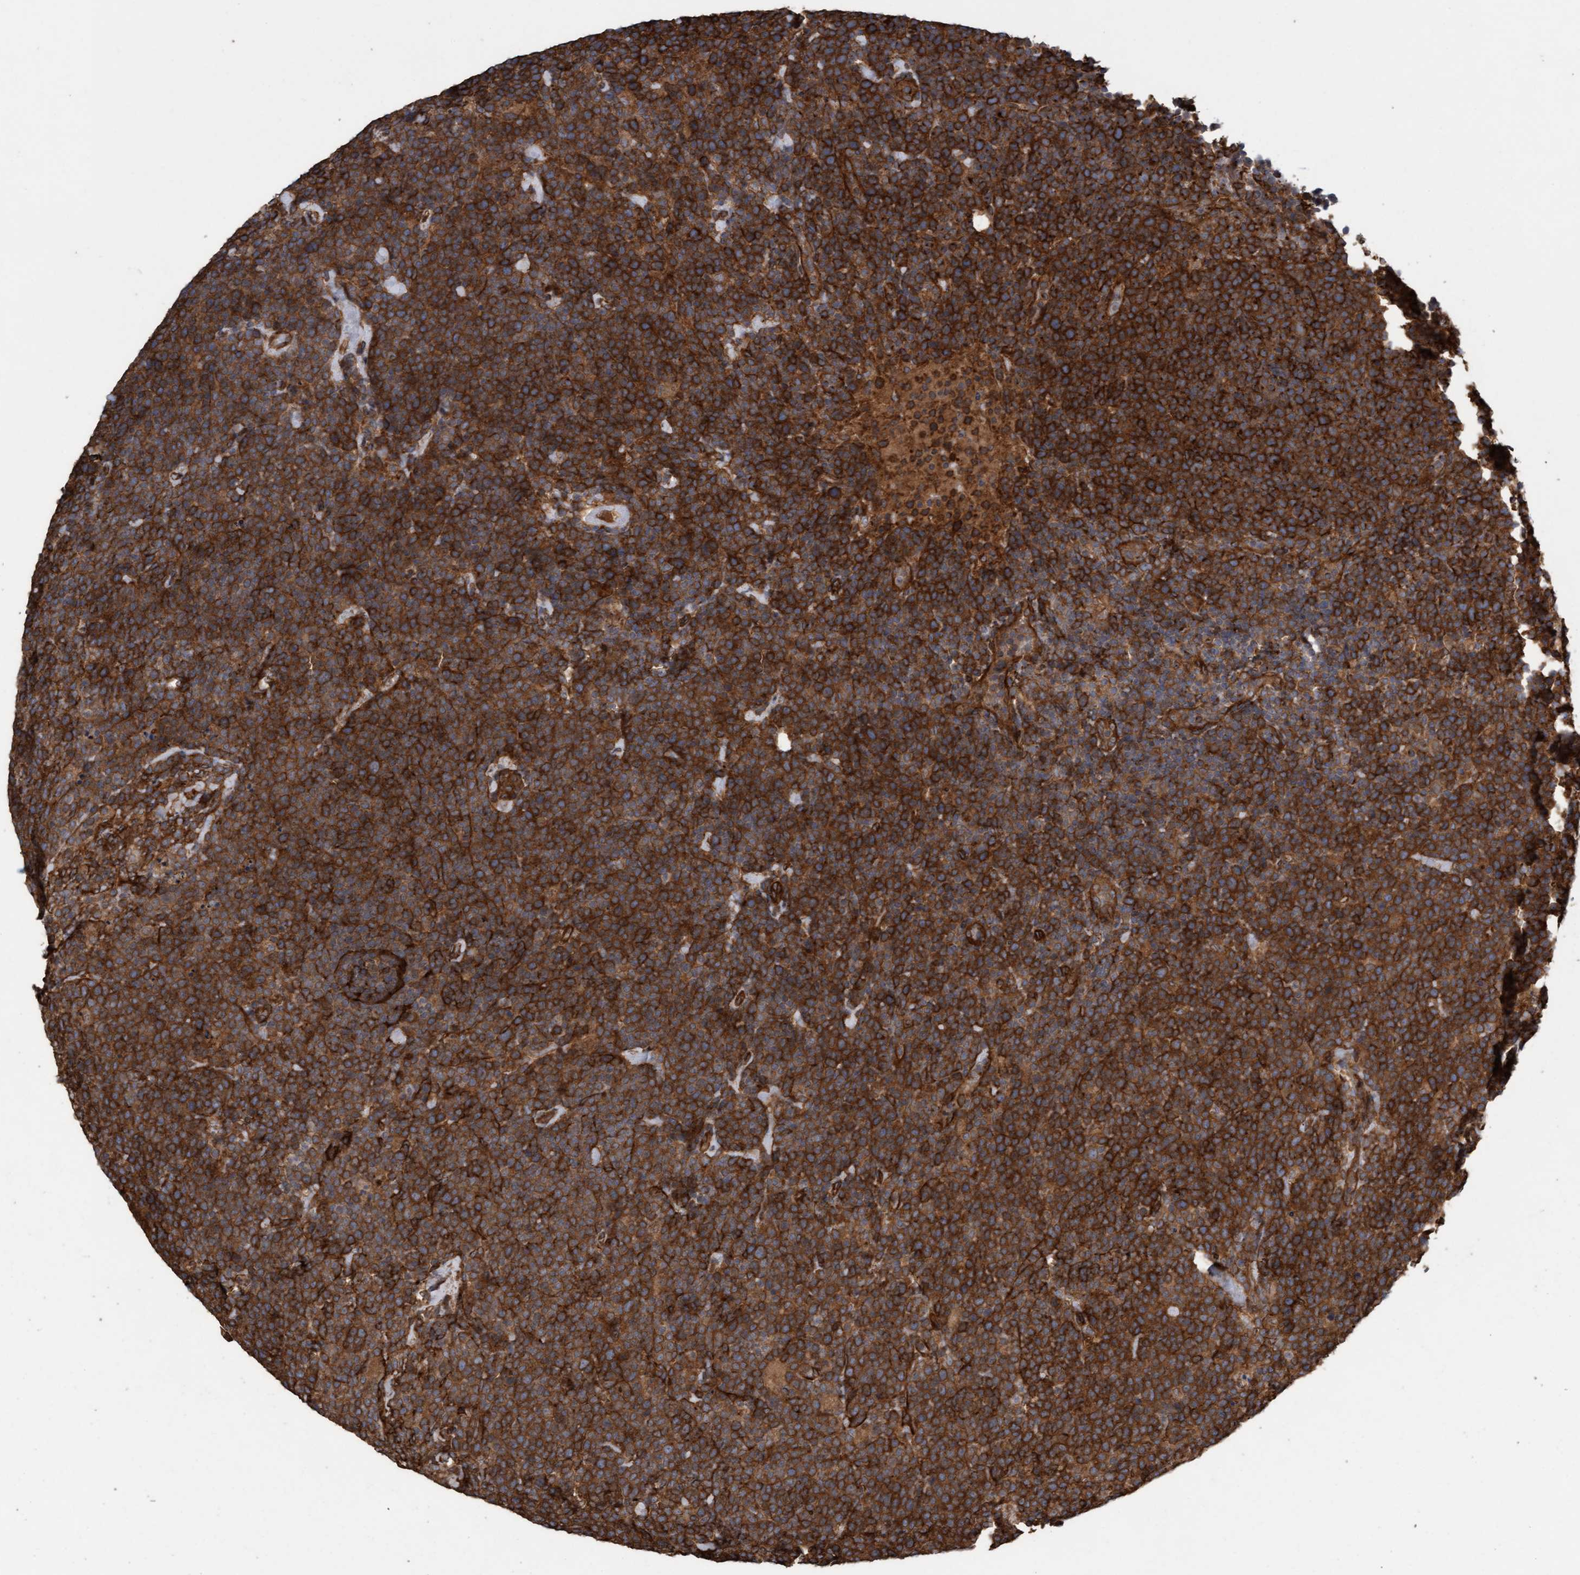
{"staining": {"intensity": "strong", "quantity": ">75%", "location": "cytoplasmic/membranous"}, "tissue": "lymphoma", "cell_type": "Tumor cells", "image_type": "cancer", "snomed": [{"axis": "morphology", "description": "Malignant lymphoma, non-Hodgkin's type, High grade"}, {"axis": "topography", "description": "Lymph node"}], "caption": "IHC image of lymphoma stained for a protein (brown), which exhibits high levels of strong cytoplasmic/membranous expression in about >75% of tumor cells.", "gene": "CDC42EP4", "patient": {"sex": "male", "age": 61}}